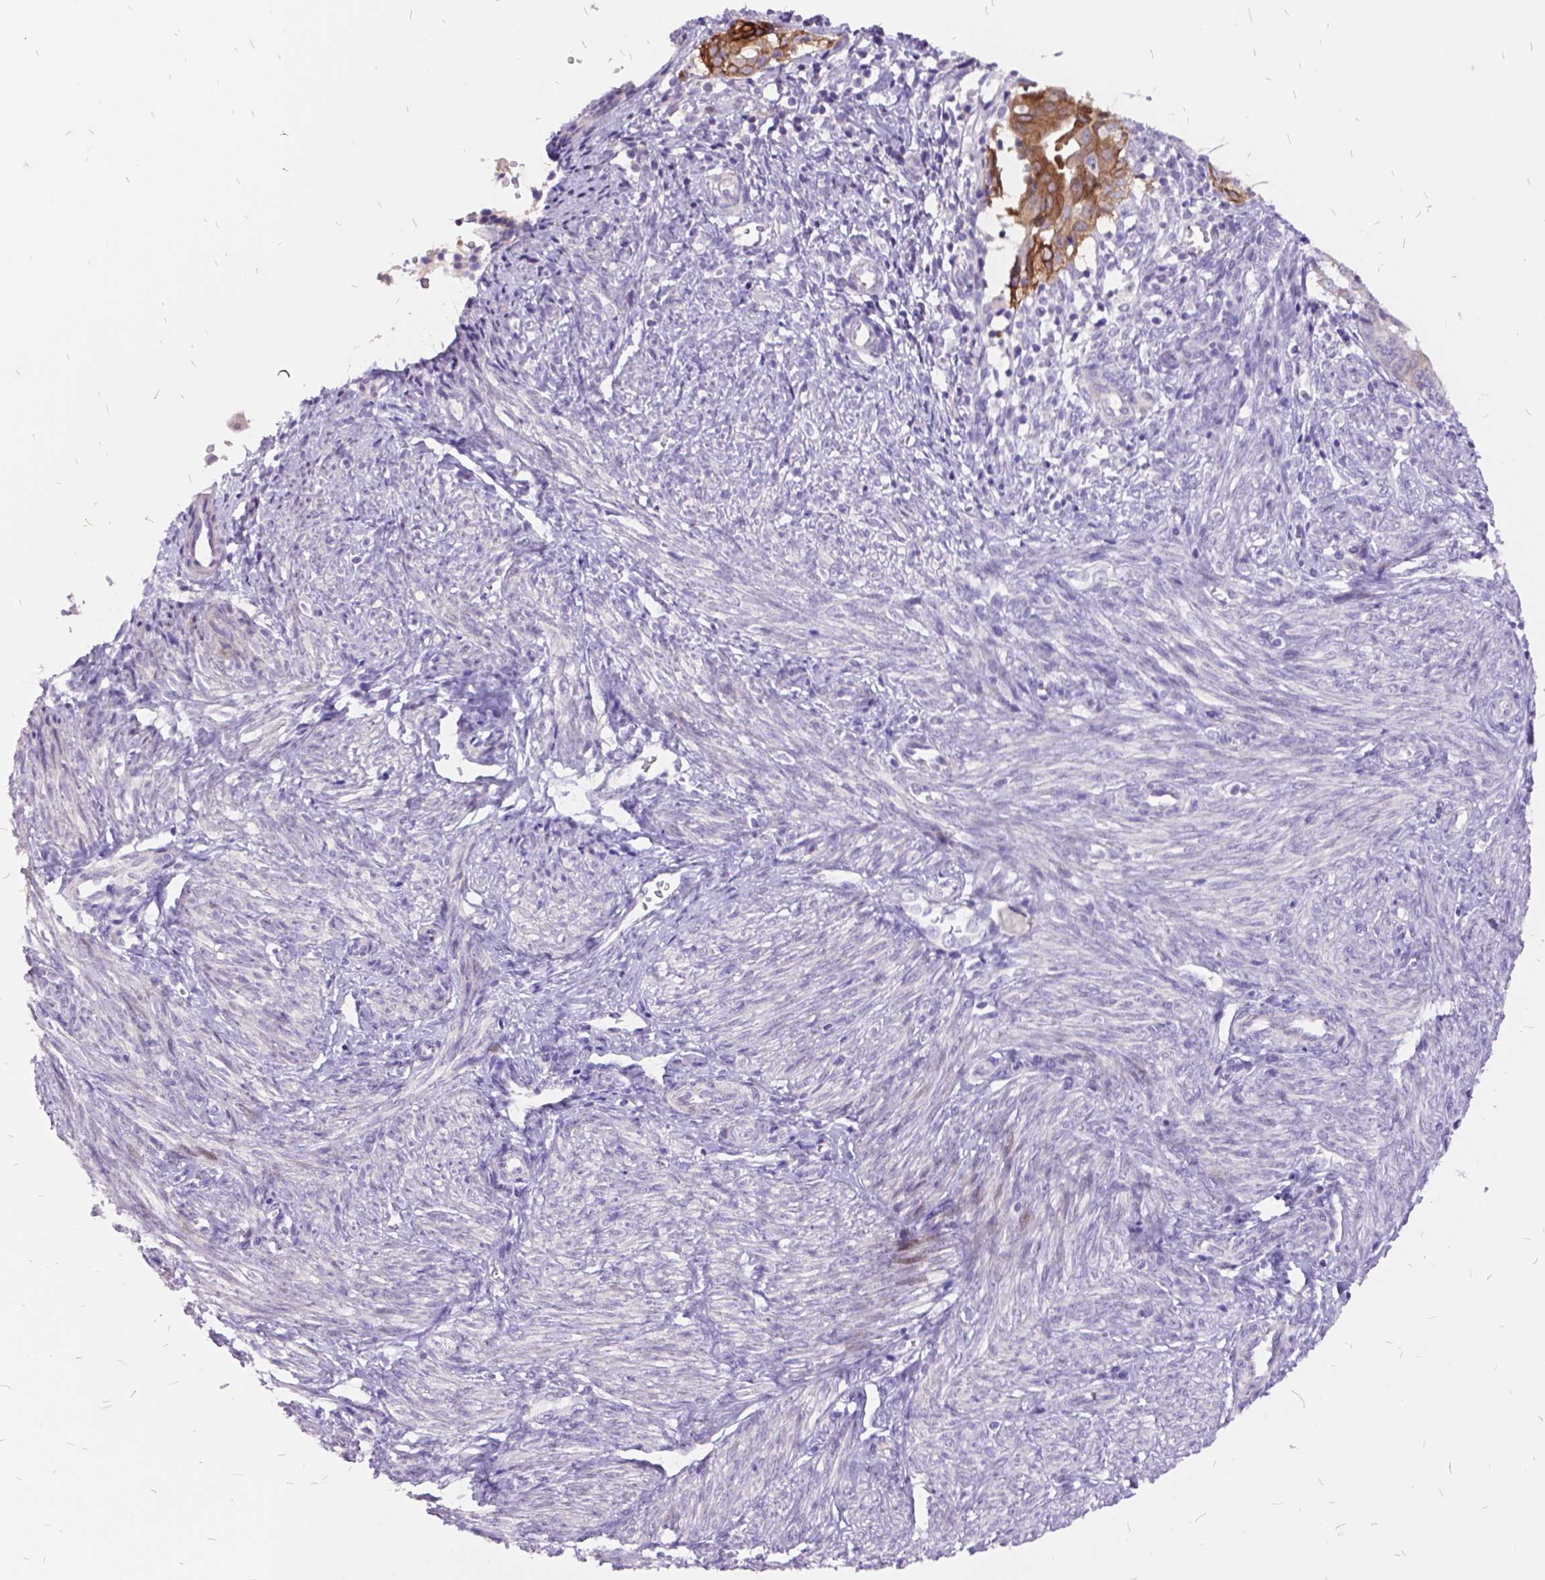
{"staining": {"intensity": "moderate", "quantity": "25%-75%", "location": "cytoplasmic/membranous"}, "tissue": "endometrial cancer", "cell_type": "Tumor cells", "image_type": "cancer", "snomed": [{"axis": "morphology", "description": "Adenocarcinoma, NOS"}, {"axis": "topography", "description": "Endometrium"}], "caption": "The histopathology image shows a brown stain indicating the presence of a protein in the cytoplasmic/membranous of tumor cells in endometrial cancer (adenocarcinoma).", "gene": "ITGB6", "patient": {"sex": "female", "age": 68}}